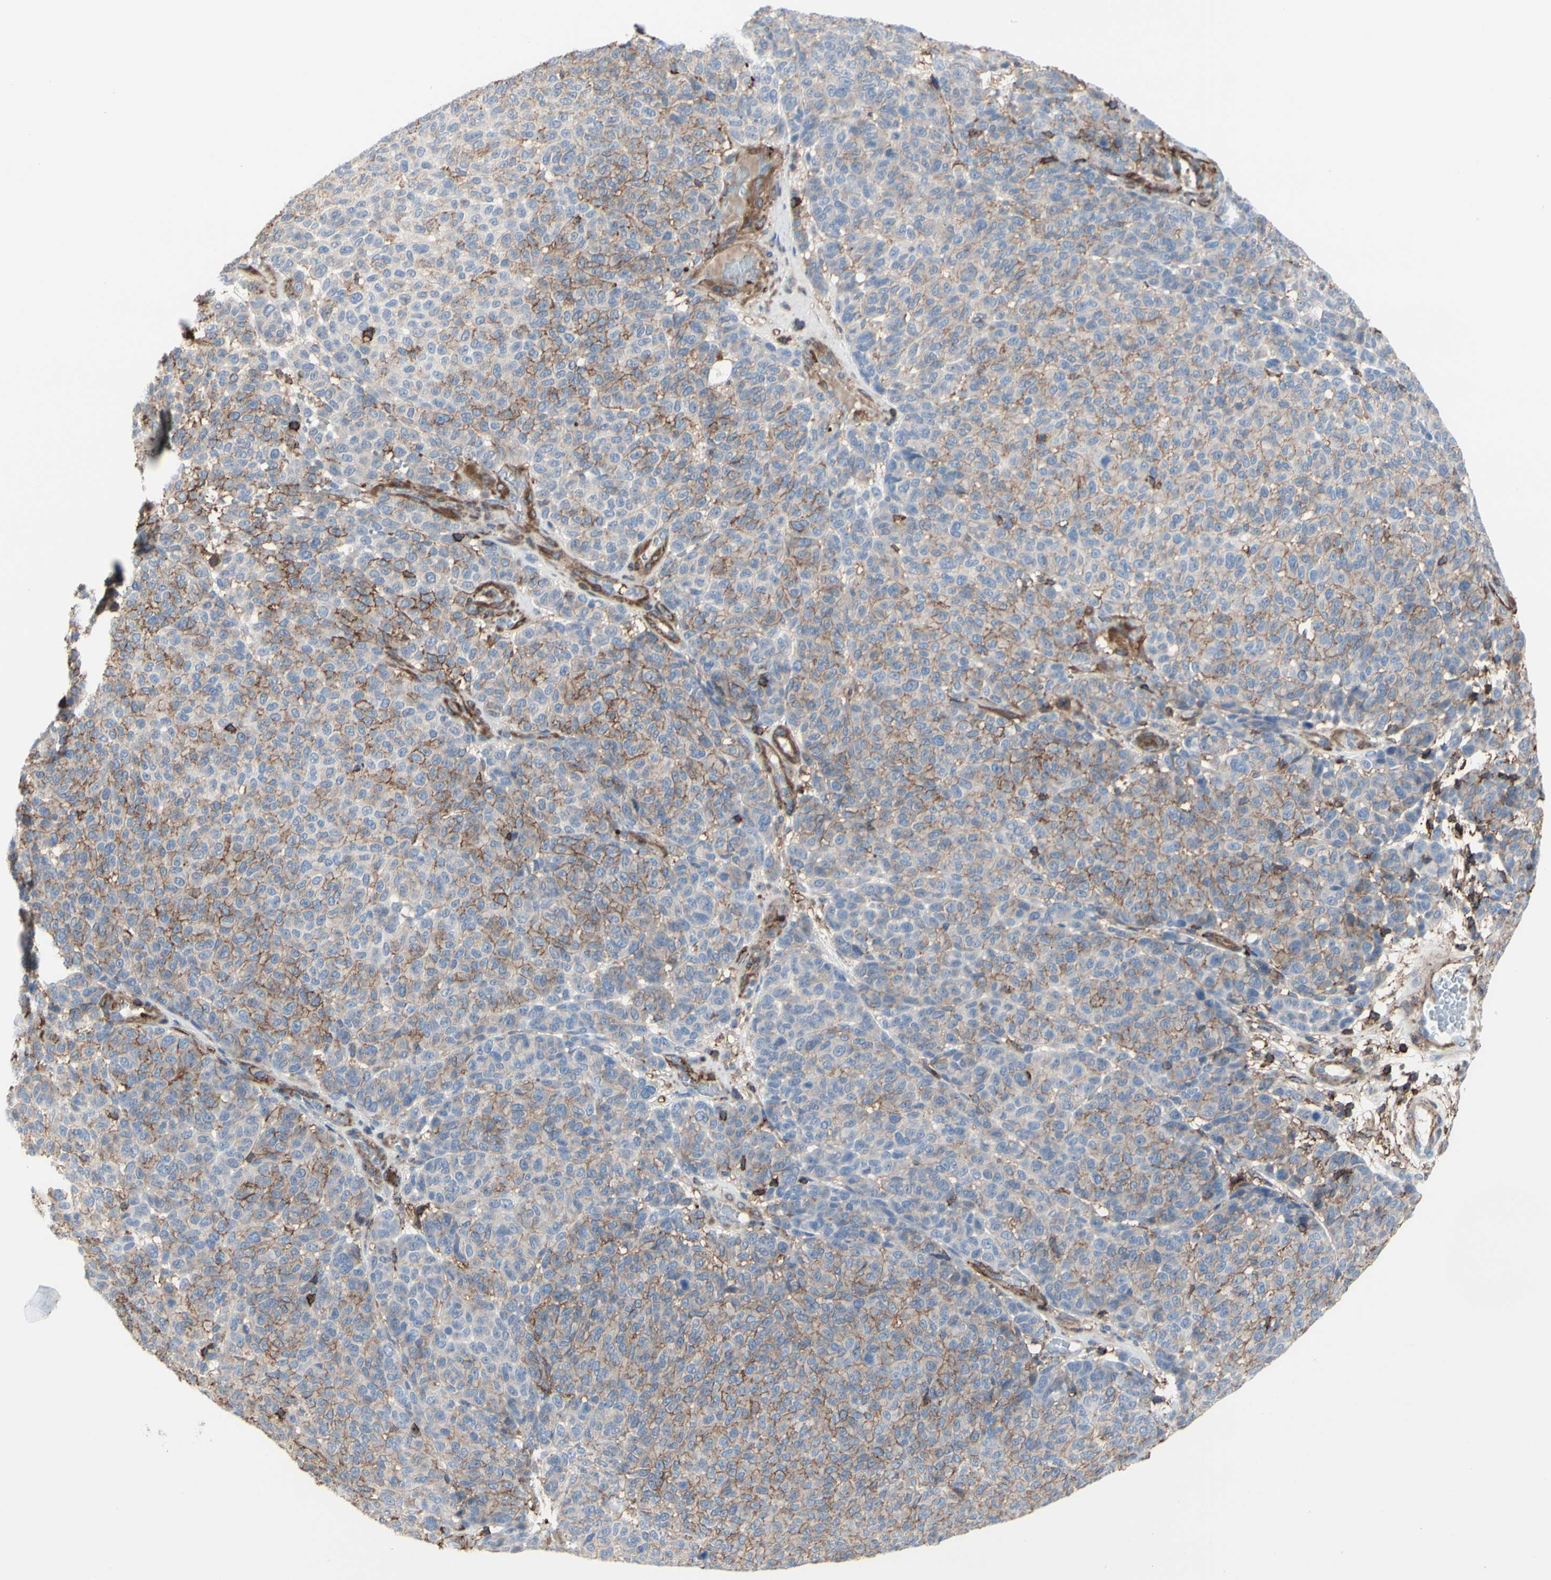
{"staining": {"intensity": "weak", "quantity": "25%-75%", "location": "cytoplasmic/membranous"}, "tissue": "melanoma", "cell_type": "Tumor cells", "image_type": "cancer", "snomed": [{"axis": "morphology", "description": "Malignant melanoma, NOS"}, {"axis": "topography", "description": "Skin"}], "caption": "Protein staining reveals weak cytoplasmic/membranous positivity in approximately 25%-75% of tumor cells in malignant melanoma.", "gene": "ANXA6", "patient": {"sex": "male", "age": 59}}